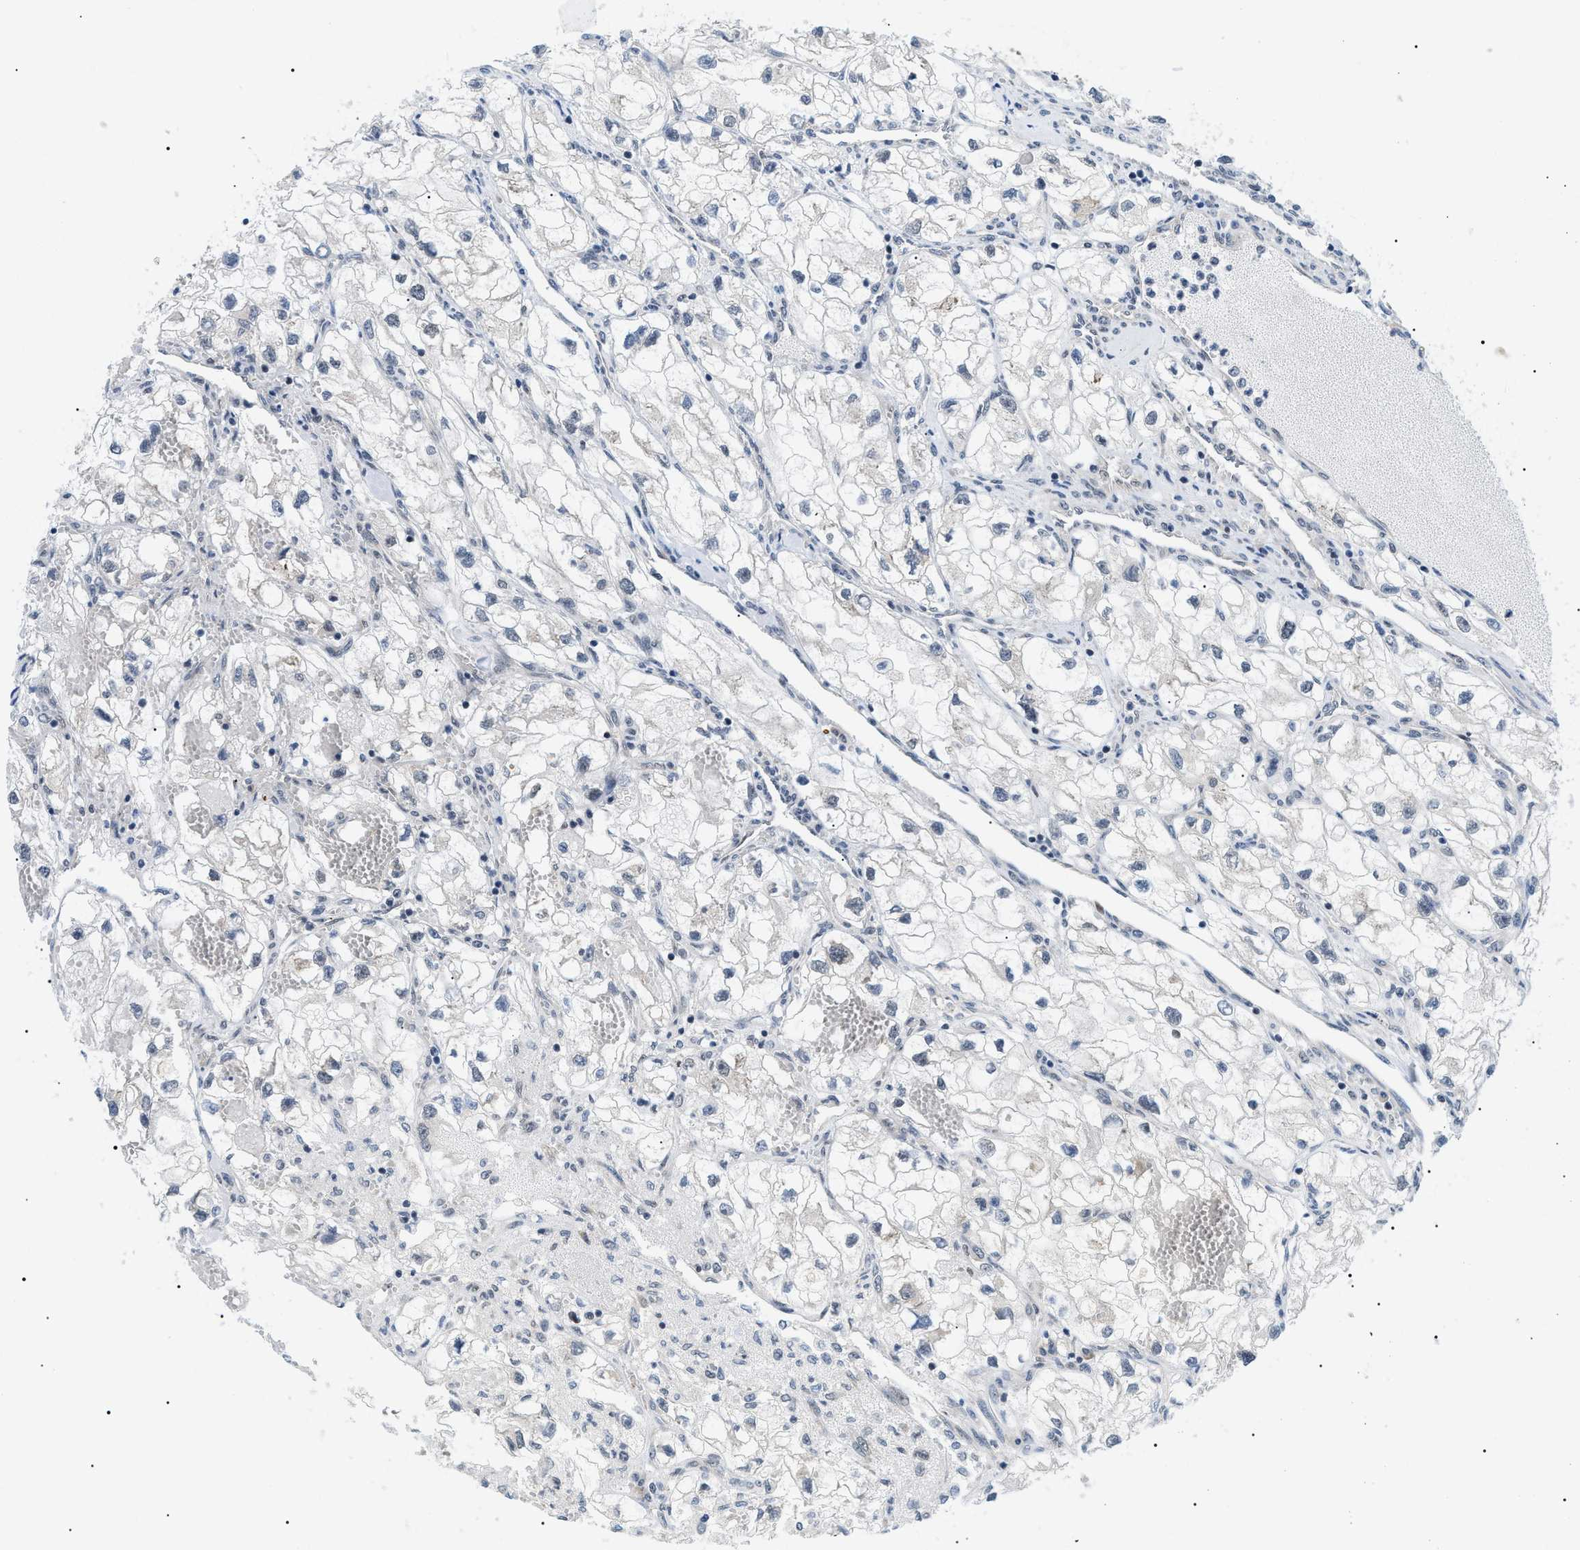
{"staining": {"intensity": "negative", "quantity": "none", "location": "none"}, "tissue": "renal cancer", "cell_type": "Tumor cells", "image_type": "cancer", "snomed": [{"axis": "morphology", "description": "Adenocarcinoma, NOS"}, {"axis": "topography", "description": "Kidney"}], "caption": "This is a image of immunohistochemistry staining of renal cancer (adenocarcinoma), which shows no staining in tumor cells. (DAB immunohistochemistry with hematoxylin counter stain).", "gene": "CWC25", "patient": {"sex": "female", "age": 70}}